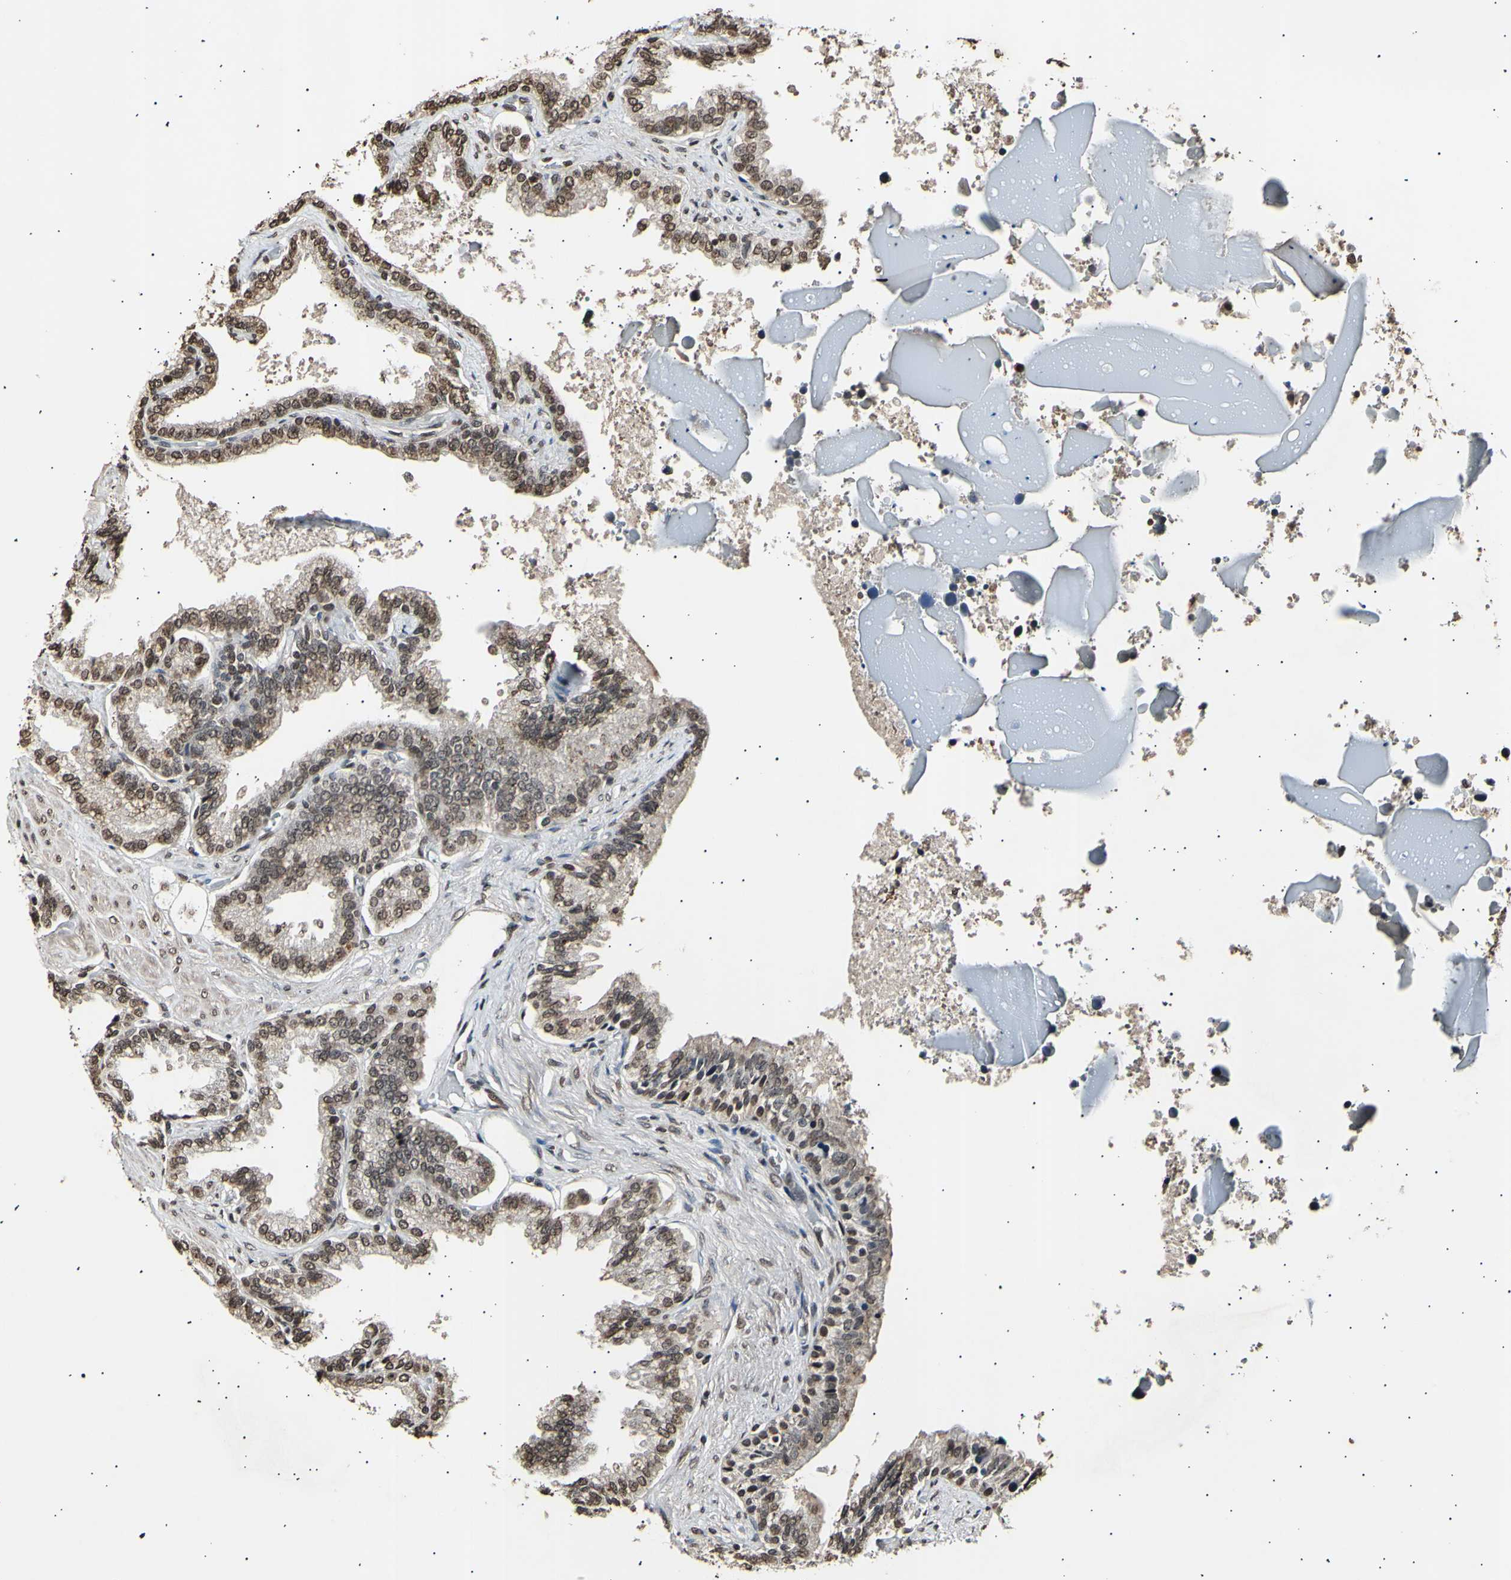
{"staining": {"intensity": "moderate", "quantity": ">75%", "location": "cytoplasmic/membranous,nuclear"}, "tissue": "seminal vesicle", "cell_type": "Glandular cells", "image_type": "normal", "snomed": [{"axis": "morphology", "description": "Normal tissue, NOS"}, {"axis": "topography", "description": "Seminal veicle"}], "caption": "Approximately >75% of glandular cells in normal human seminal vesicle reveal moderate cytoplasmic/membranous,nuclear protein staining as visualized by brown immunohistochemical staining.", "gene": "ANAPC7", "patient": {"sex": "male", "age": 46}}